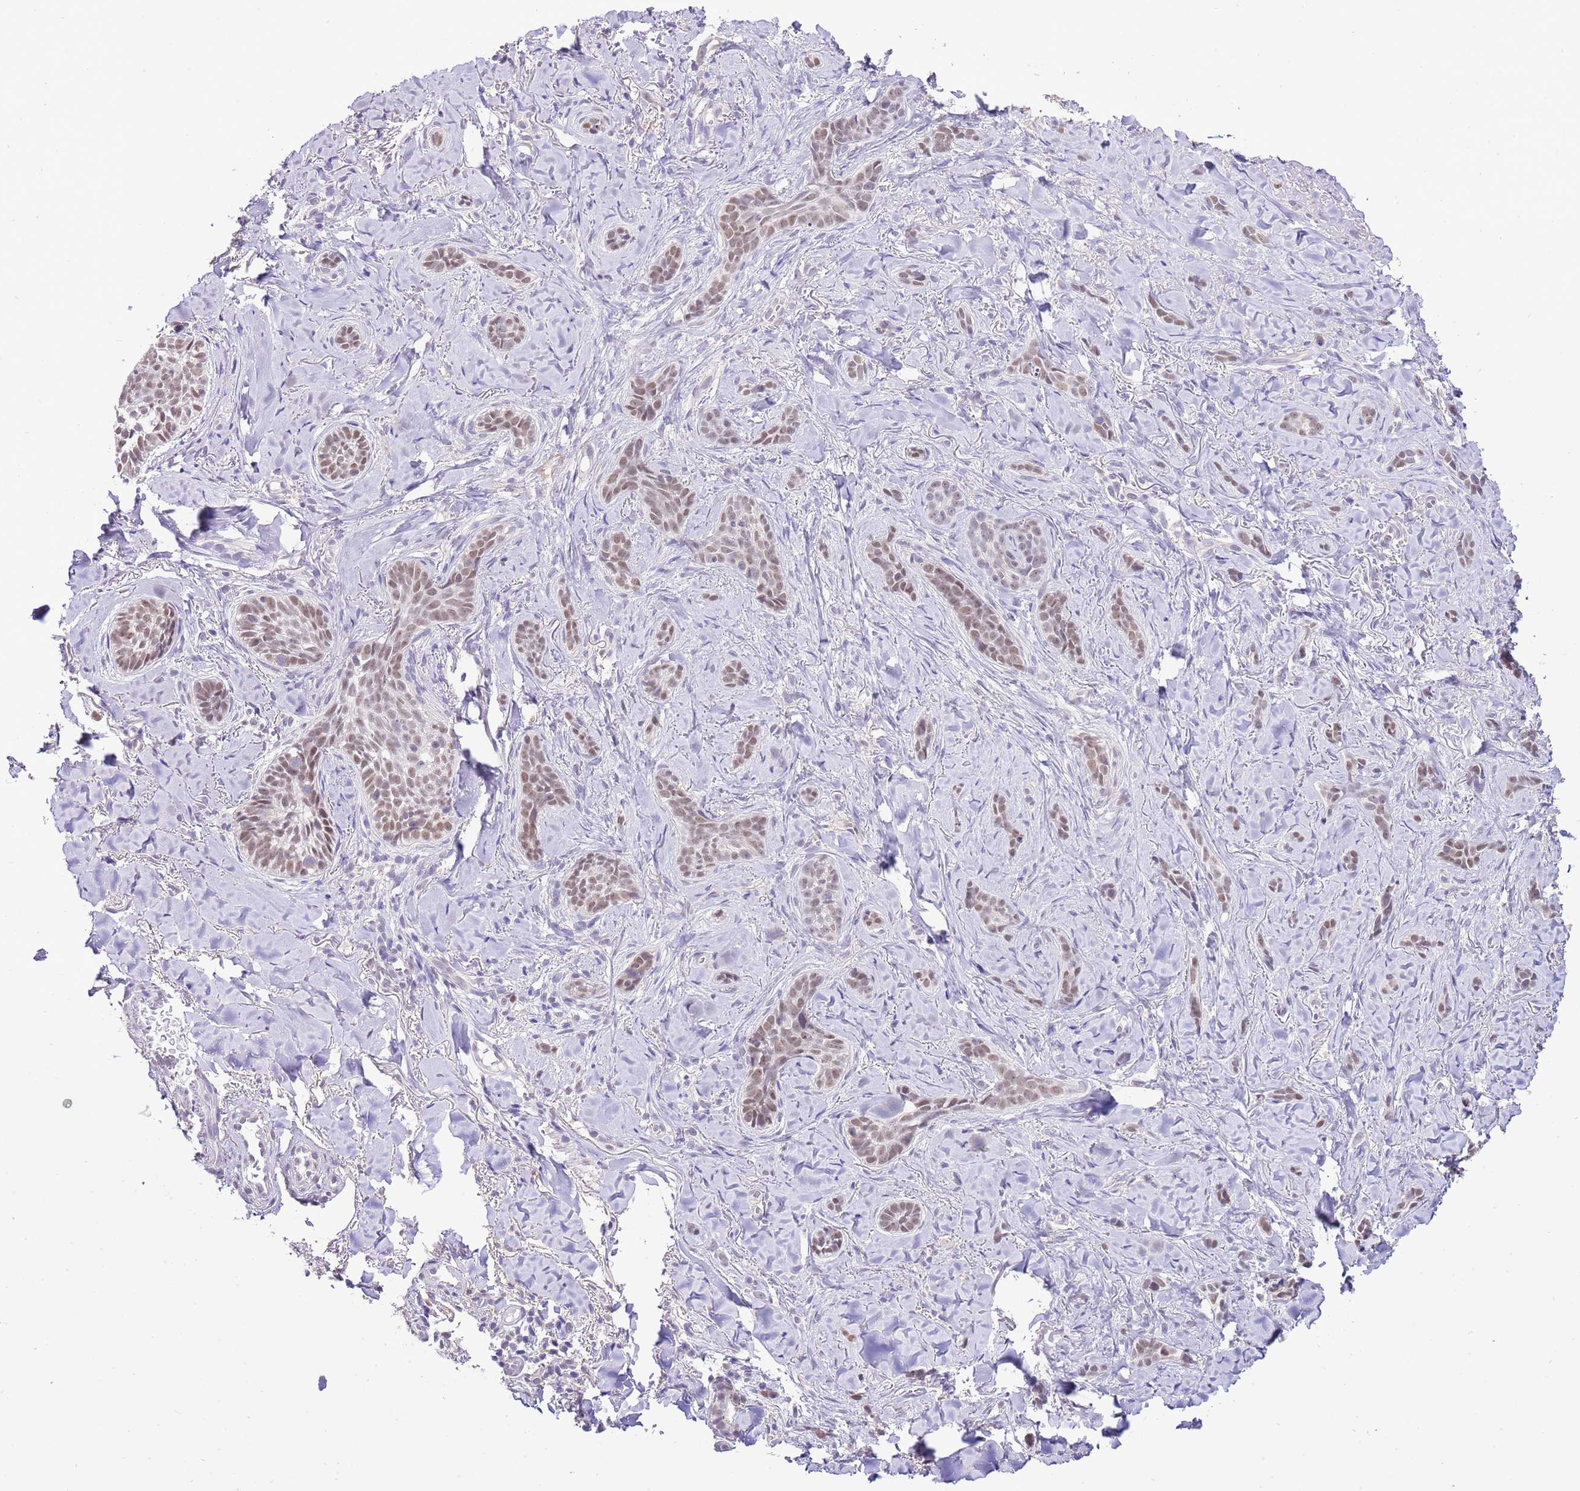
{"staining": {"intensity": "moderate", "quantity": ">75%", "location": "nuclear"}, "tissue": "skin cancer", "cell_type": "Tumor cells", "image_type": "cancer", "snomed": [{"axis": "morphology", "description": "Basal cell carcinoma"}, {"axis": "topography", "description": "Skin"}], "caption": "Immunohistochemical staining of skin cancer demonstrates medium levels of moderate nuclear expression in about >75% of tumor cells.", "gene": "IZUMO4", "patient": {"sex": "female", "age": 55}}